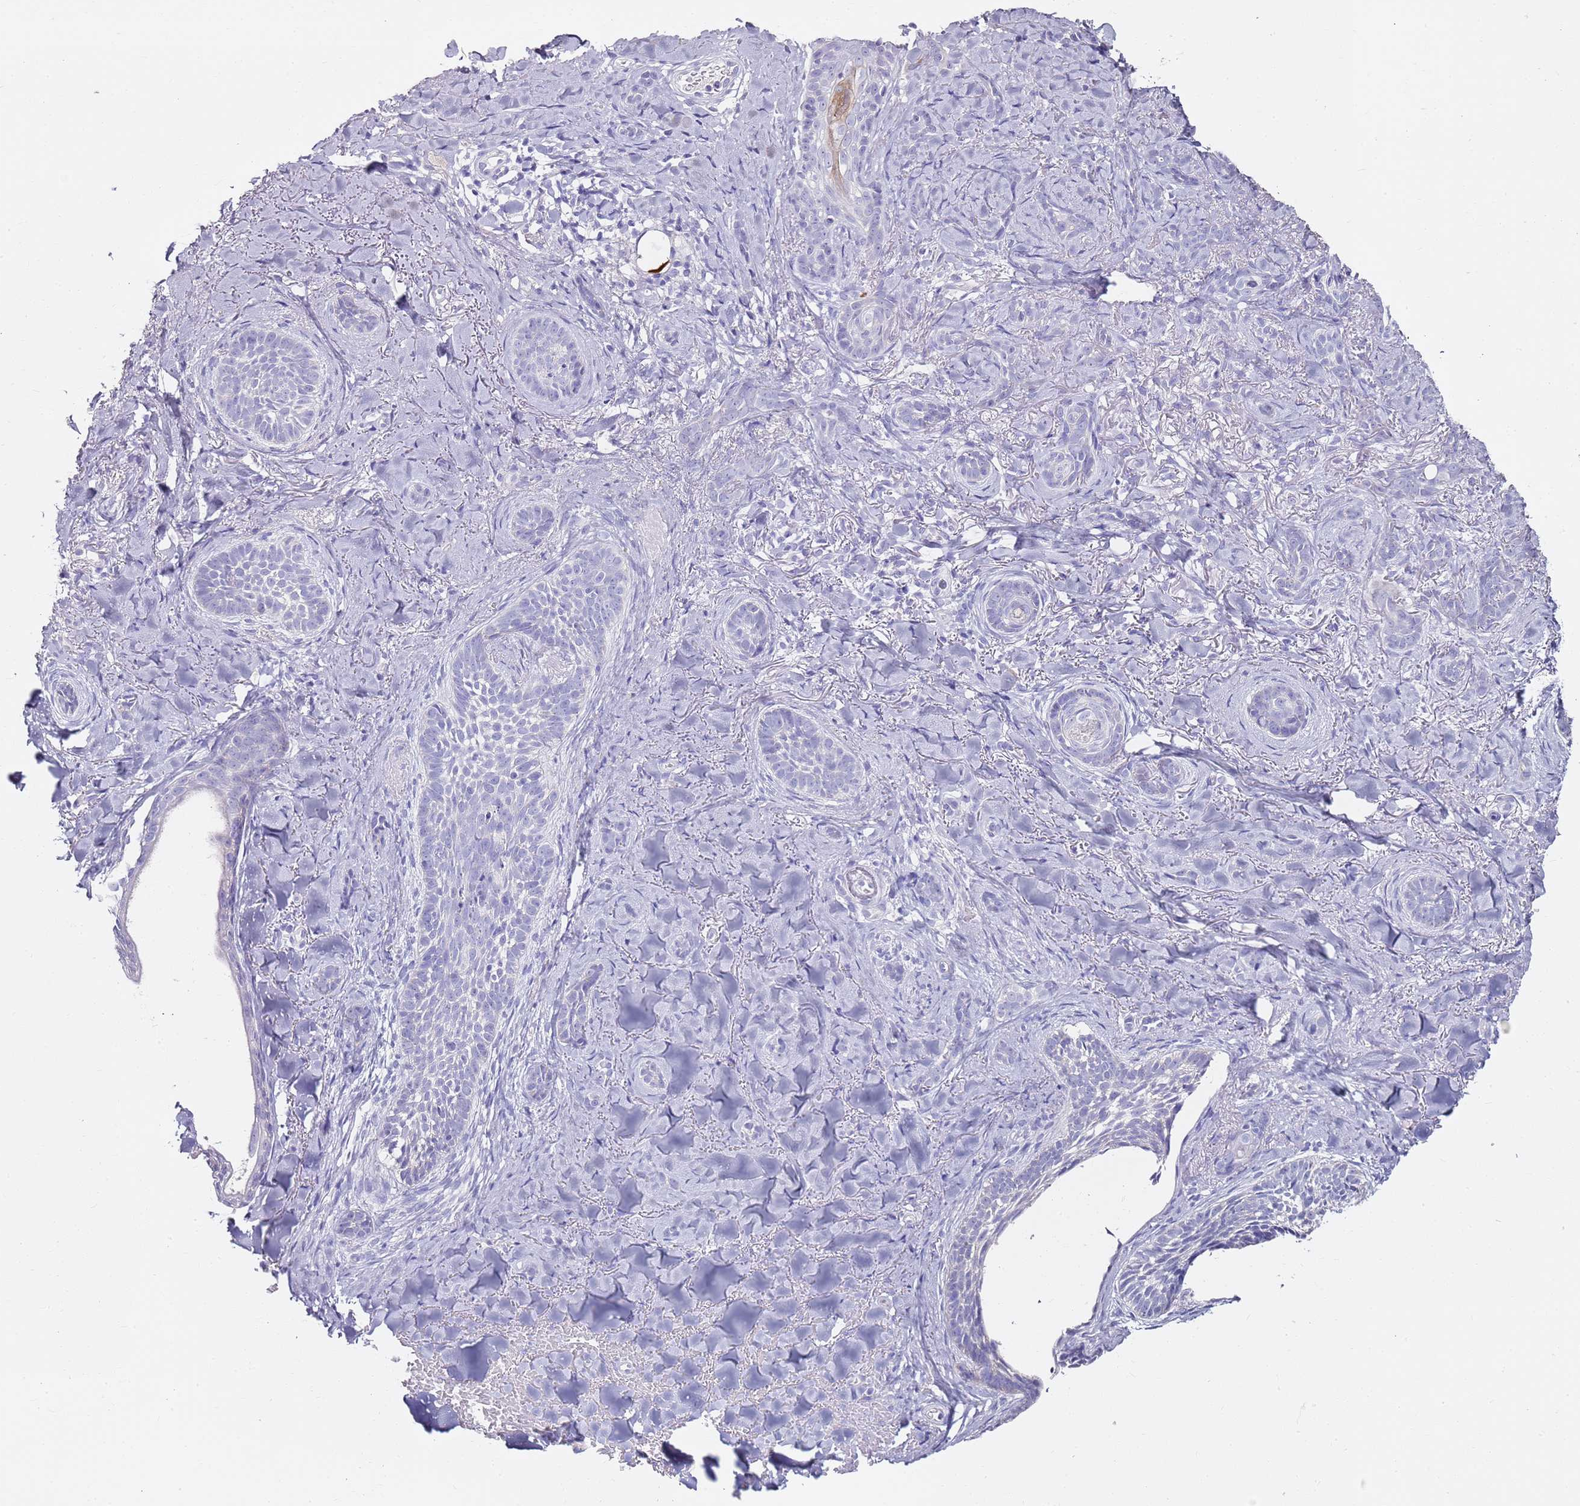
{"staining": {"intensity": "negative", "quantity": "none", "location": "none"}, "tissue": "skin cancer", "cell_type": "Tumor cells", "image_type": "cancer", "snomed": [{"axis": "morphology", "description": "Basal cell carcinoma"}, {"axis": "topography", "description": "Skin"}], "caption": "IHC of human skin basal cell carcinoma demonstrates no positivity in tumor cells. (IHC, brightfield microscopy, high magnification).", "gene": "MYBPC3", "patient": {"sex": "female", "age": 55}}